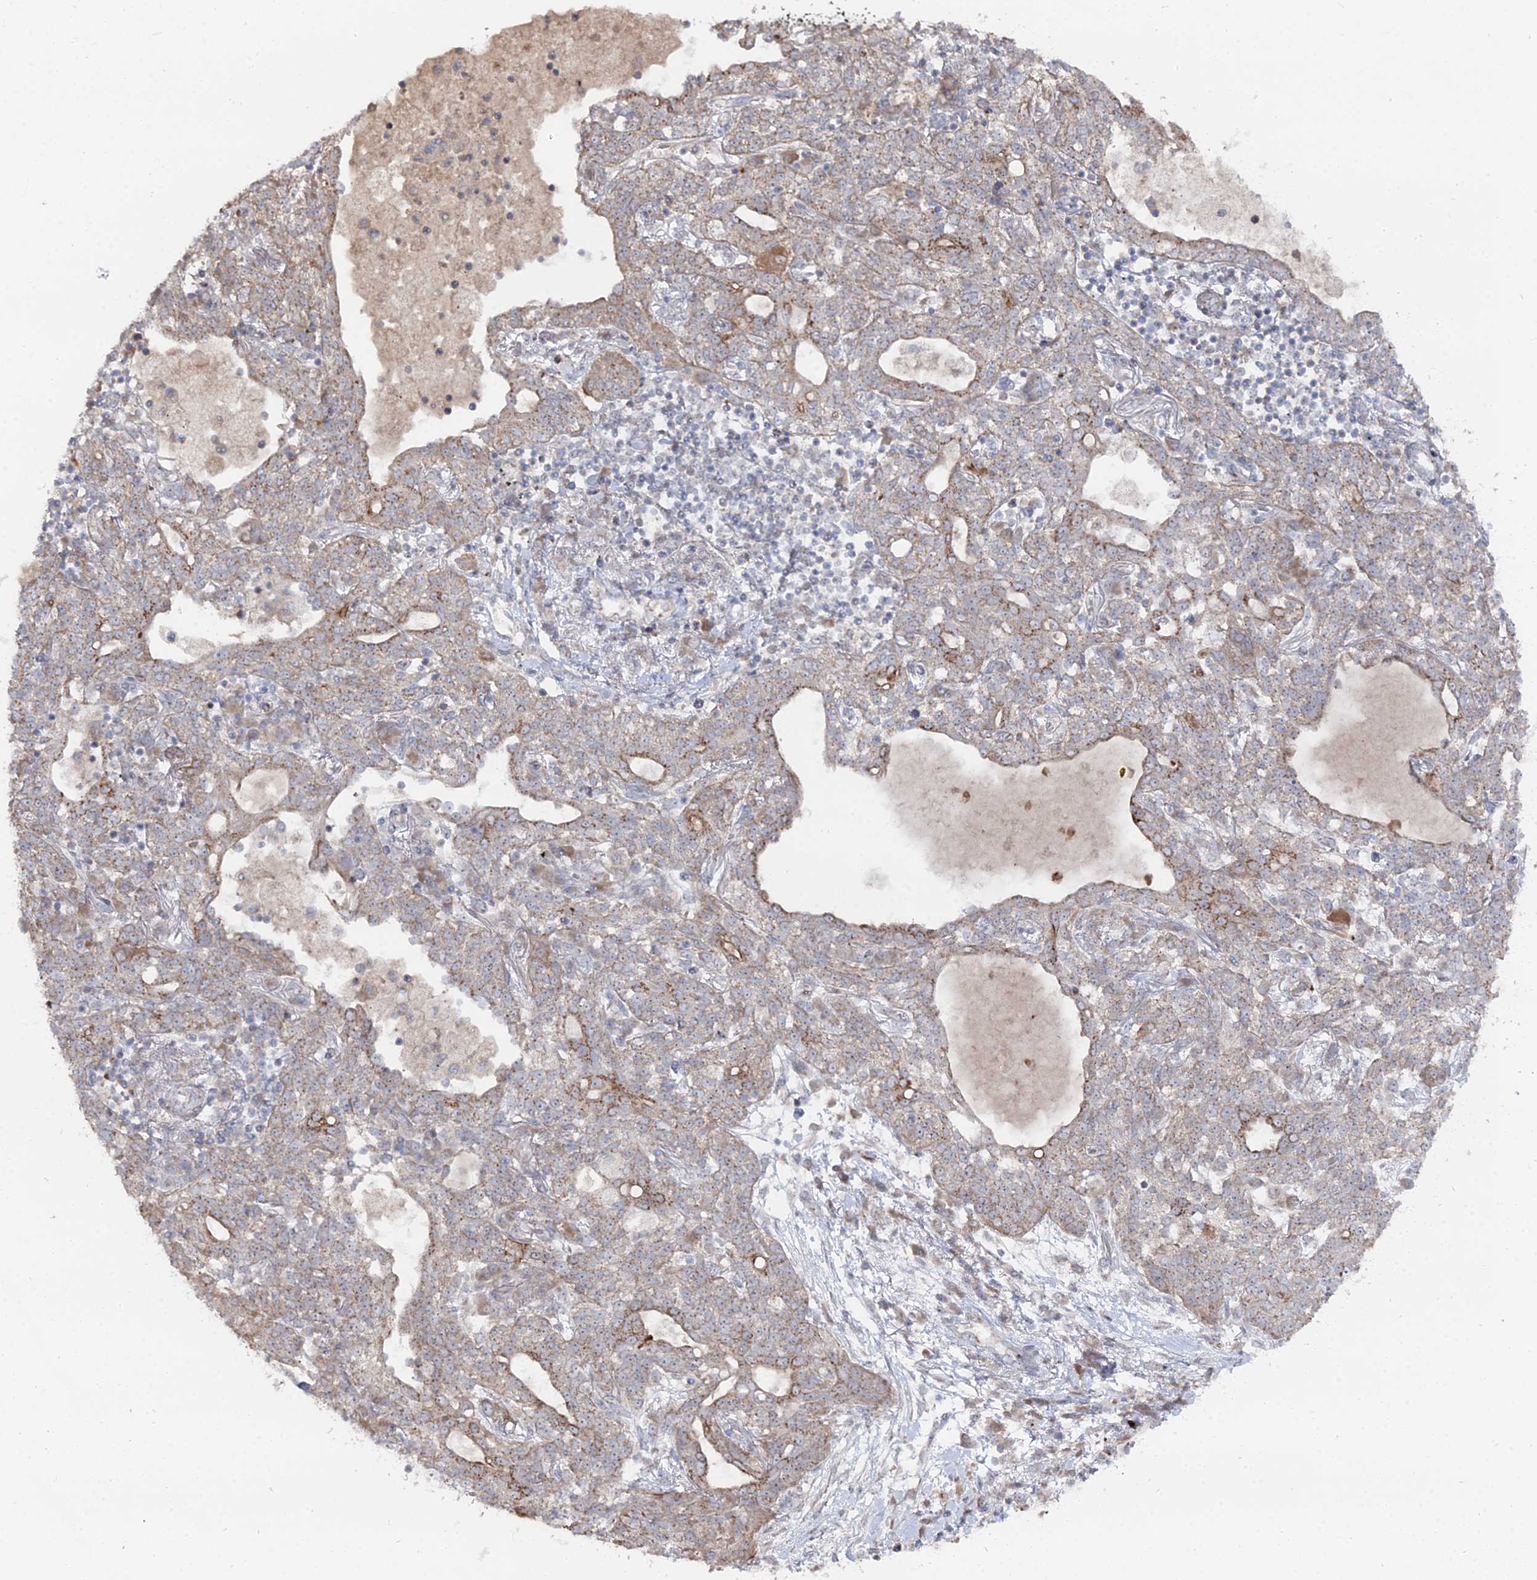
{"staining": {"intensity": "weak", "quantity": "25%-75%", "location": "cytoplasmic/membranous"}, "tissue": "lung cancer", "cell_type": "Tumor cells", "image_type": "cancer", "snomed": [{"axis": "morphology", "description": "Squamous cell carcinoma, NOS"}, {"axis": "topography", "description": "Lung"}], "caption": "Brown immunohistochemical staining in human squamous cell carcinoma (lung) displays weak cytoplasmic/membranous staining in approximately 25%-75% of tumor cells.", "gene": "SGMS1", "patient": {"sex": "female", "age": 70}}